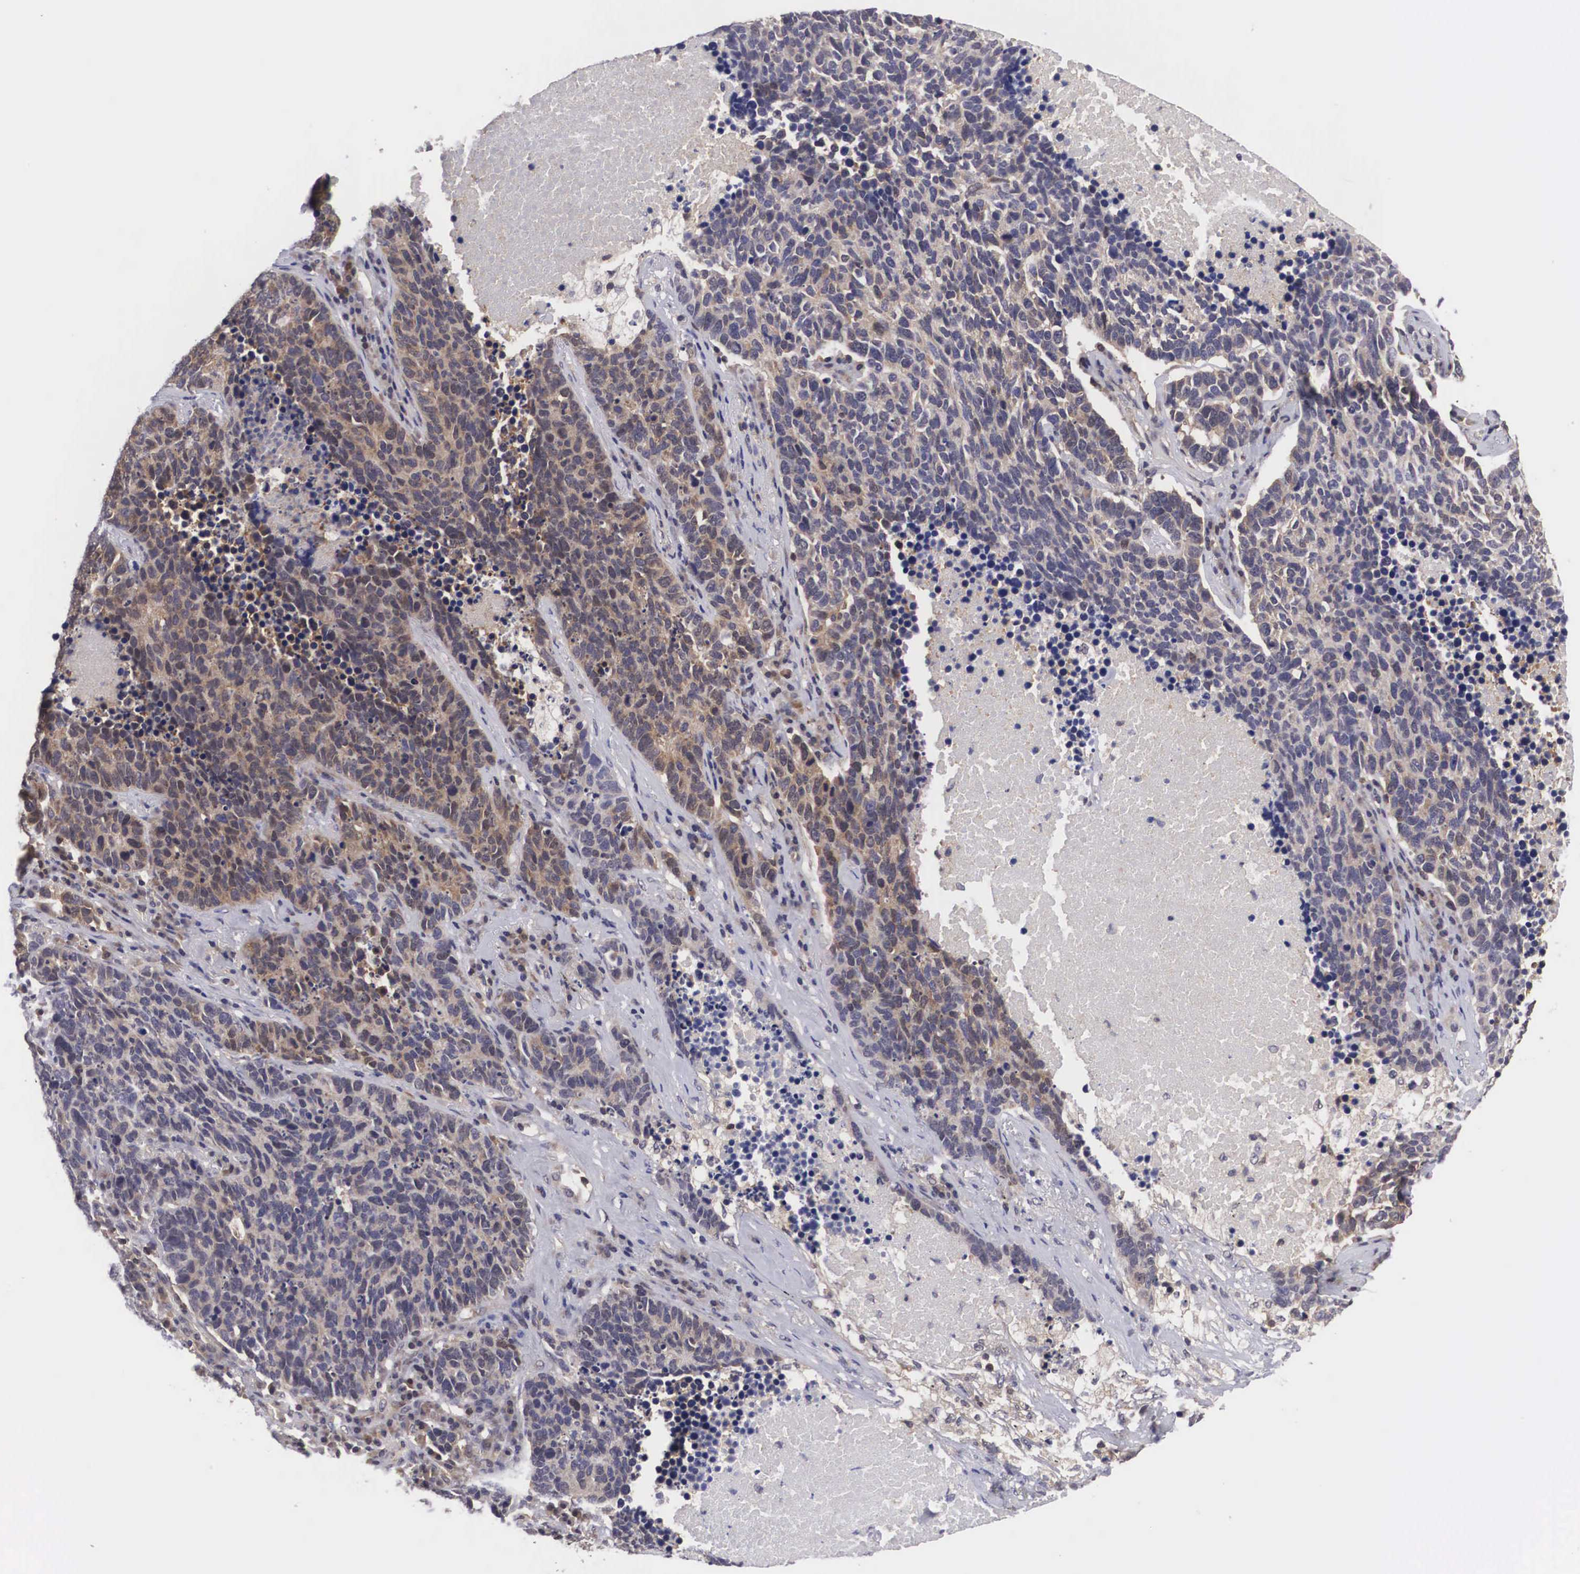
{"staining": {"intensity": "weak", "quantity": ">75%", "location": "cytoplasmic/membranous,nuclear"}, "tissue": "lung cancer", "cell_type": "Tumor cells", "image_type": "cancer", "snomed": [{"axis": "morphology", "description": "Neoplasm, malignant, NOS"}, {"axis": "topography", "description": "Lung"}], "caption": "IHC micrograph of neoplastic tissue: human malignant neoplasm (lung) stained using IHC shows low levels of weak protein expression localized specifically in the cytoplasmic/membranous and nuclear of tumor cells, appearing as a cytoplasmic/membranous and nuclear brown color.", "gene": "ADSL", "patient": {"sex": "female", "age": 75}}